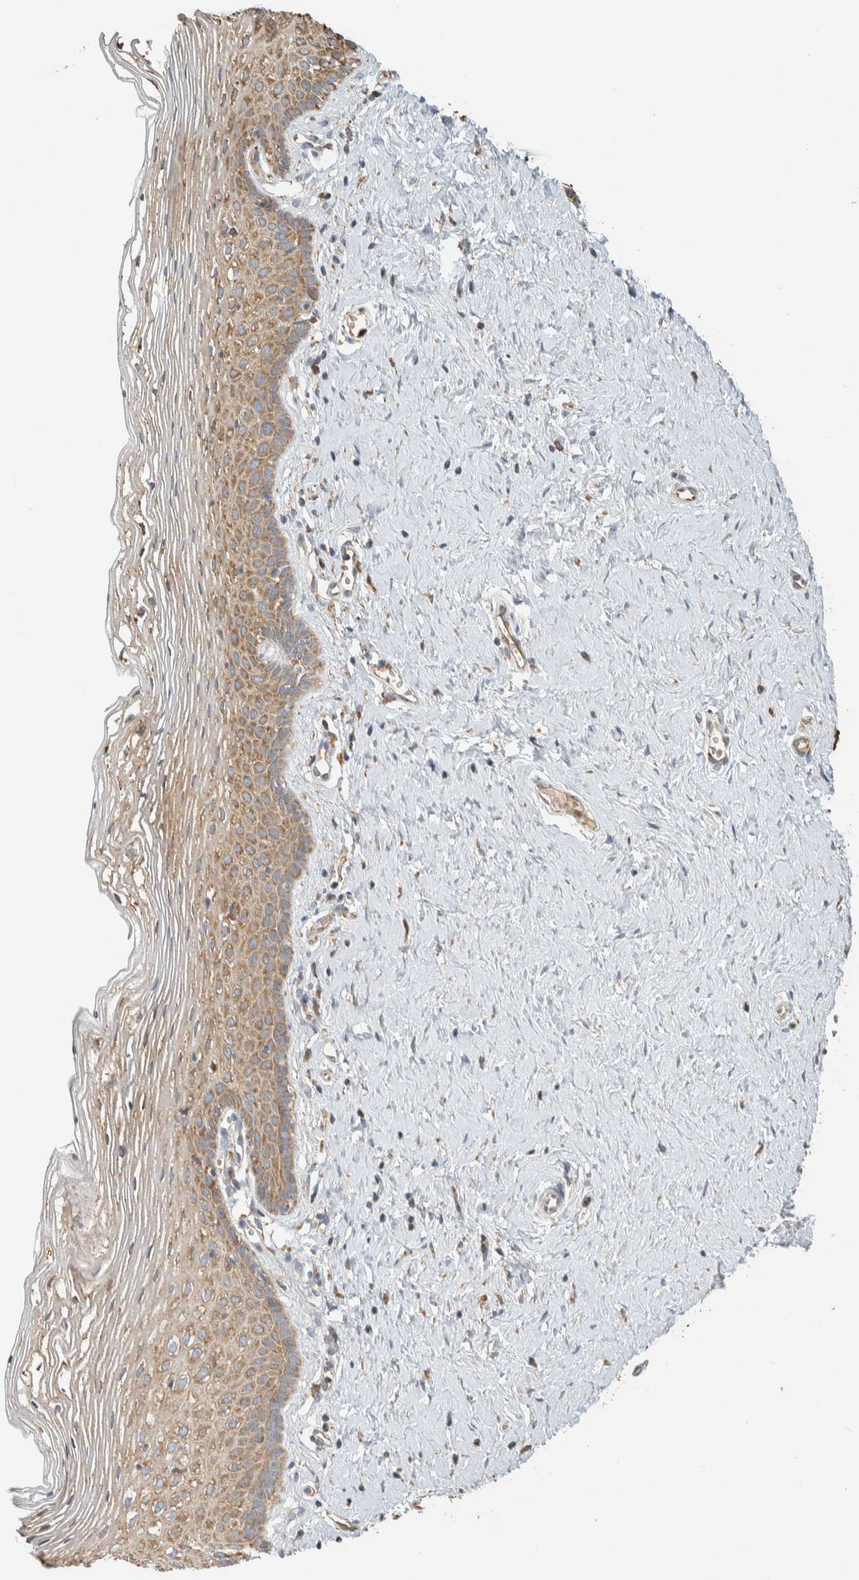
{"staining": {"intensity": "moderate", "quantity": "25%-75%", "location": "cytoplasmic/membranous"}, "tissue": "vagina", "cell_type": "Squamous epithelial cells", "image_type": "normal", "snomed": [{"axis": "morphology", "description": "Normal tissue, NOS"}, {"axis": "topography", "description": "Vagina"}], "caption": "Vagina stained for a protein (brown) displays moderate cytoplasmic/membranous positive staining in approximately 25%-75% of squamous epithelial cells.", "gene": "RAB11FIP1", "patient": {"sex": "female", "age": 32}}